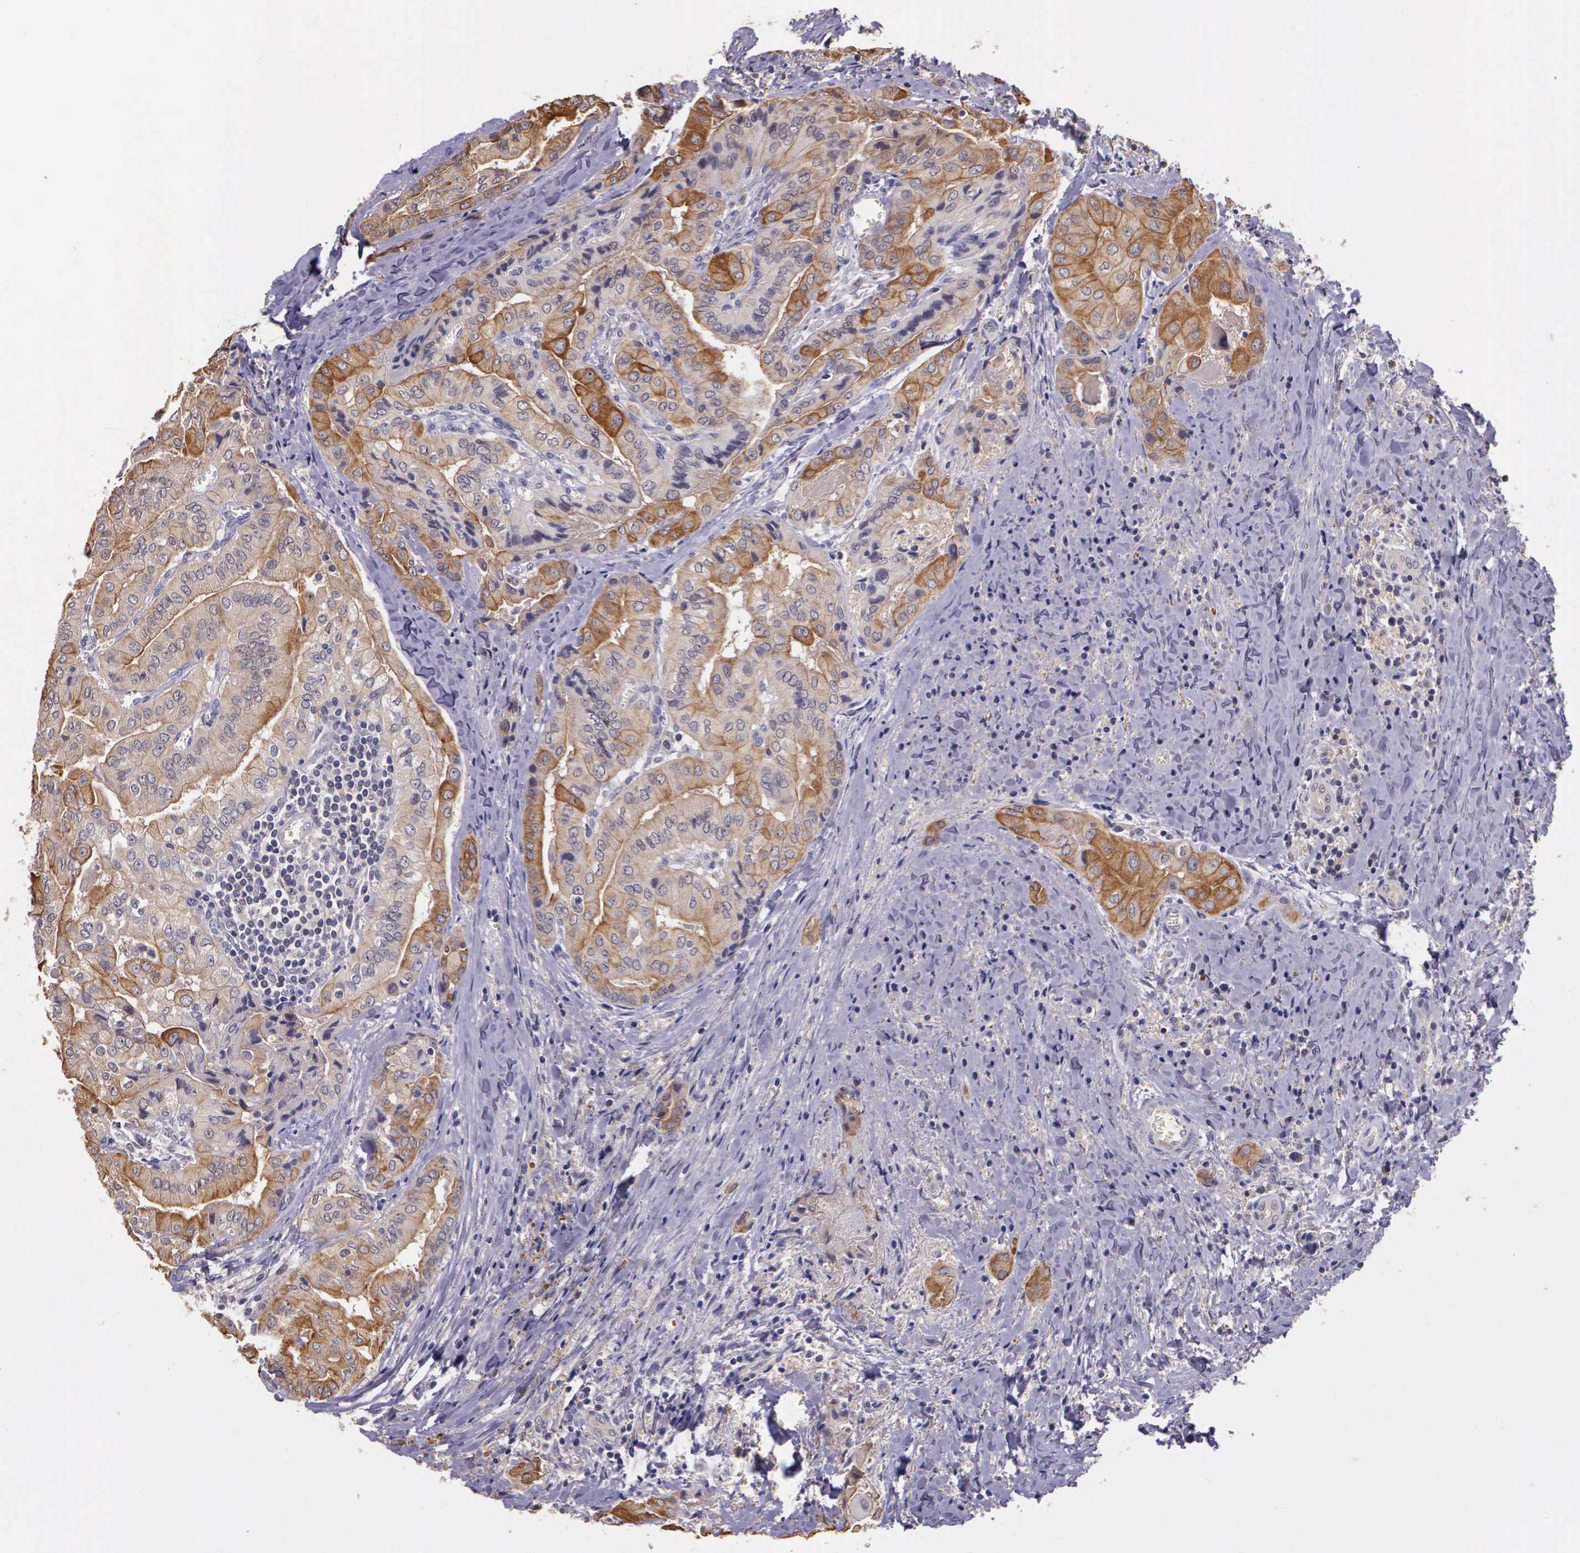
{"staining": {"intensity": "weak", "quantity": ">75%", "location": "cytoplasmic/membranous"}, "tissue": "thyroid cancer", "cell_type": "Tumor cells", "image_type": "cancer", "snomed": [{"axis": "morphology", "description": "Papillary adenocarcinoma, NOS"}, {"axis": "topography", "description": "Thyroid gland"}], "caption": "Thyroid papillary adenocarcinoma tissue shows weak cytoplasmic/membranous positivity in about >75% of tumor cells, visualized by immunohistochemistry.", "gene": "IGBP1", "patient": {"sex": "female", "age": 71}}